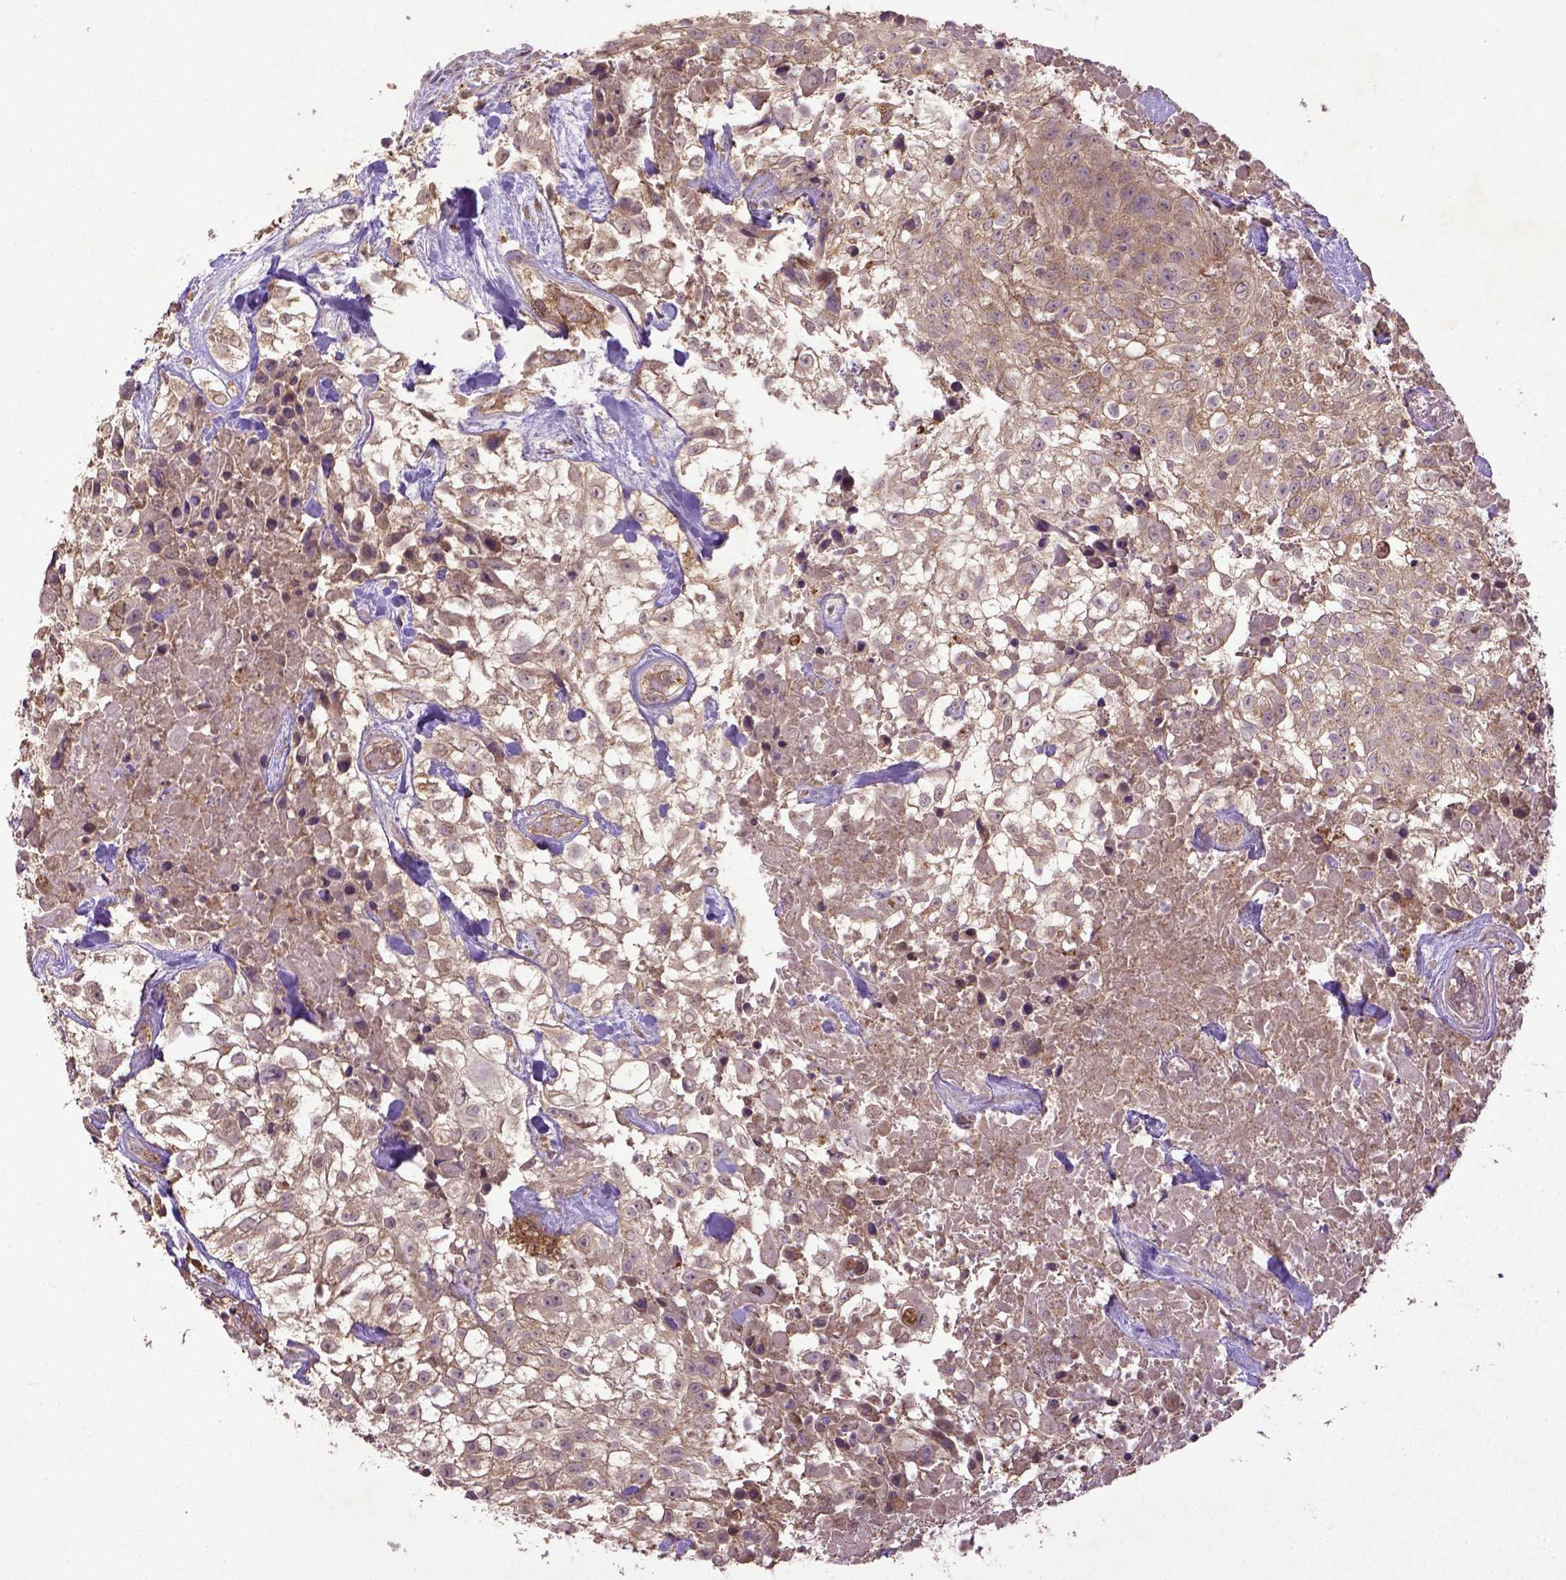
{"staining": {"intensity": "weak", "quantity": ">75%", "location": "cytoplasmic/membranous"}, "tissue": "urothelial cancer", "cell_type": "Tumor cells", "image_type": "cancer", "snomed": [{"axis": "morphology", "description": "Urothelial carcinoma, High grade"}, {"axis": "topography", "description": "Urinary bladder"}], "caption": "Weak cytoplasmic/membranous staining is present in approximately >75% of tumor cells in urothelial cancer.", "gene": "MT-CO1", "patient": {"sex": "male", "age": 56}}